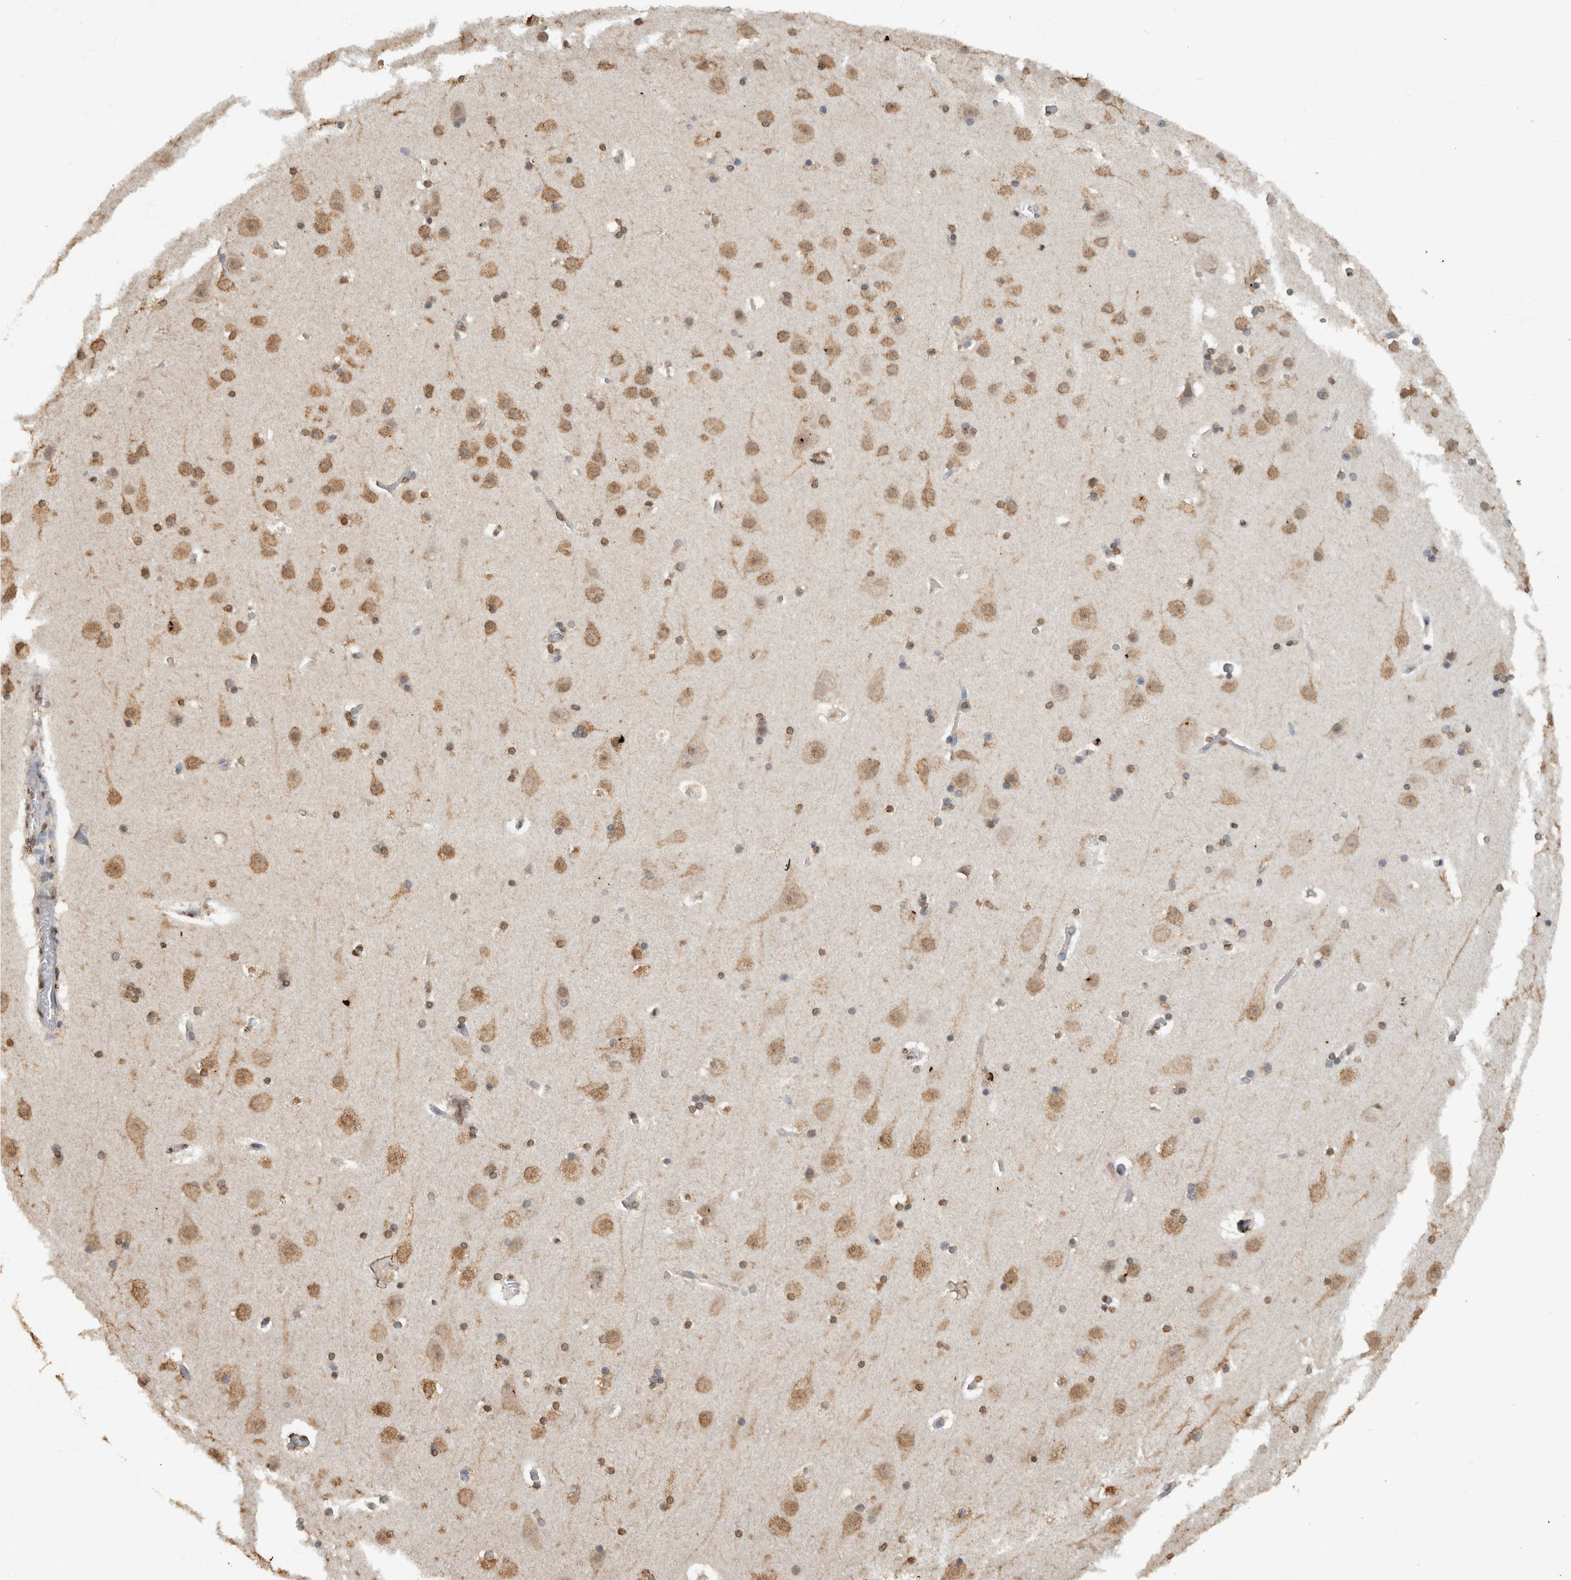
{"staining": {"intensity": "moderate", "quantity": ">75%", "location": "nuclear"}, "tissue": "cerebral cortex", "cell_type": "Endothelial cells", "image_type": "normal", "snomed": [{"axis": "morphology", "description": "Normal tissue, NOS"}, {"axis": "topography", "description": "Cerebral cortex"}], "caption": "Protein staining of normal cerebral cortex displays moderate nuclear positivity in approximately >75% of endothelial cells.", "gene": "HAND2", "patient": {"sex": "male", "age": 57}}